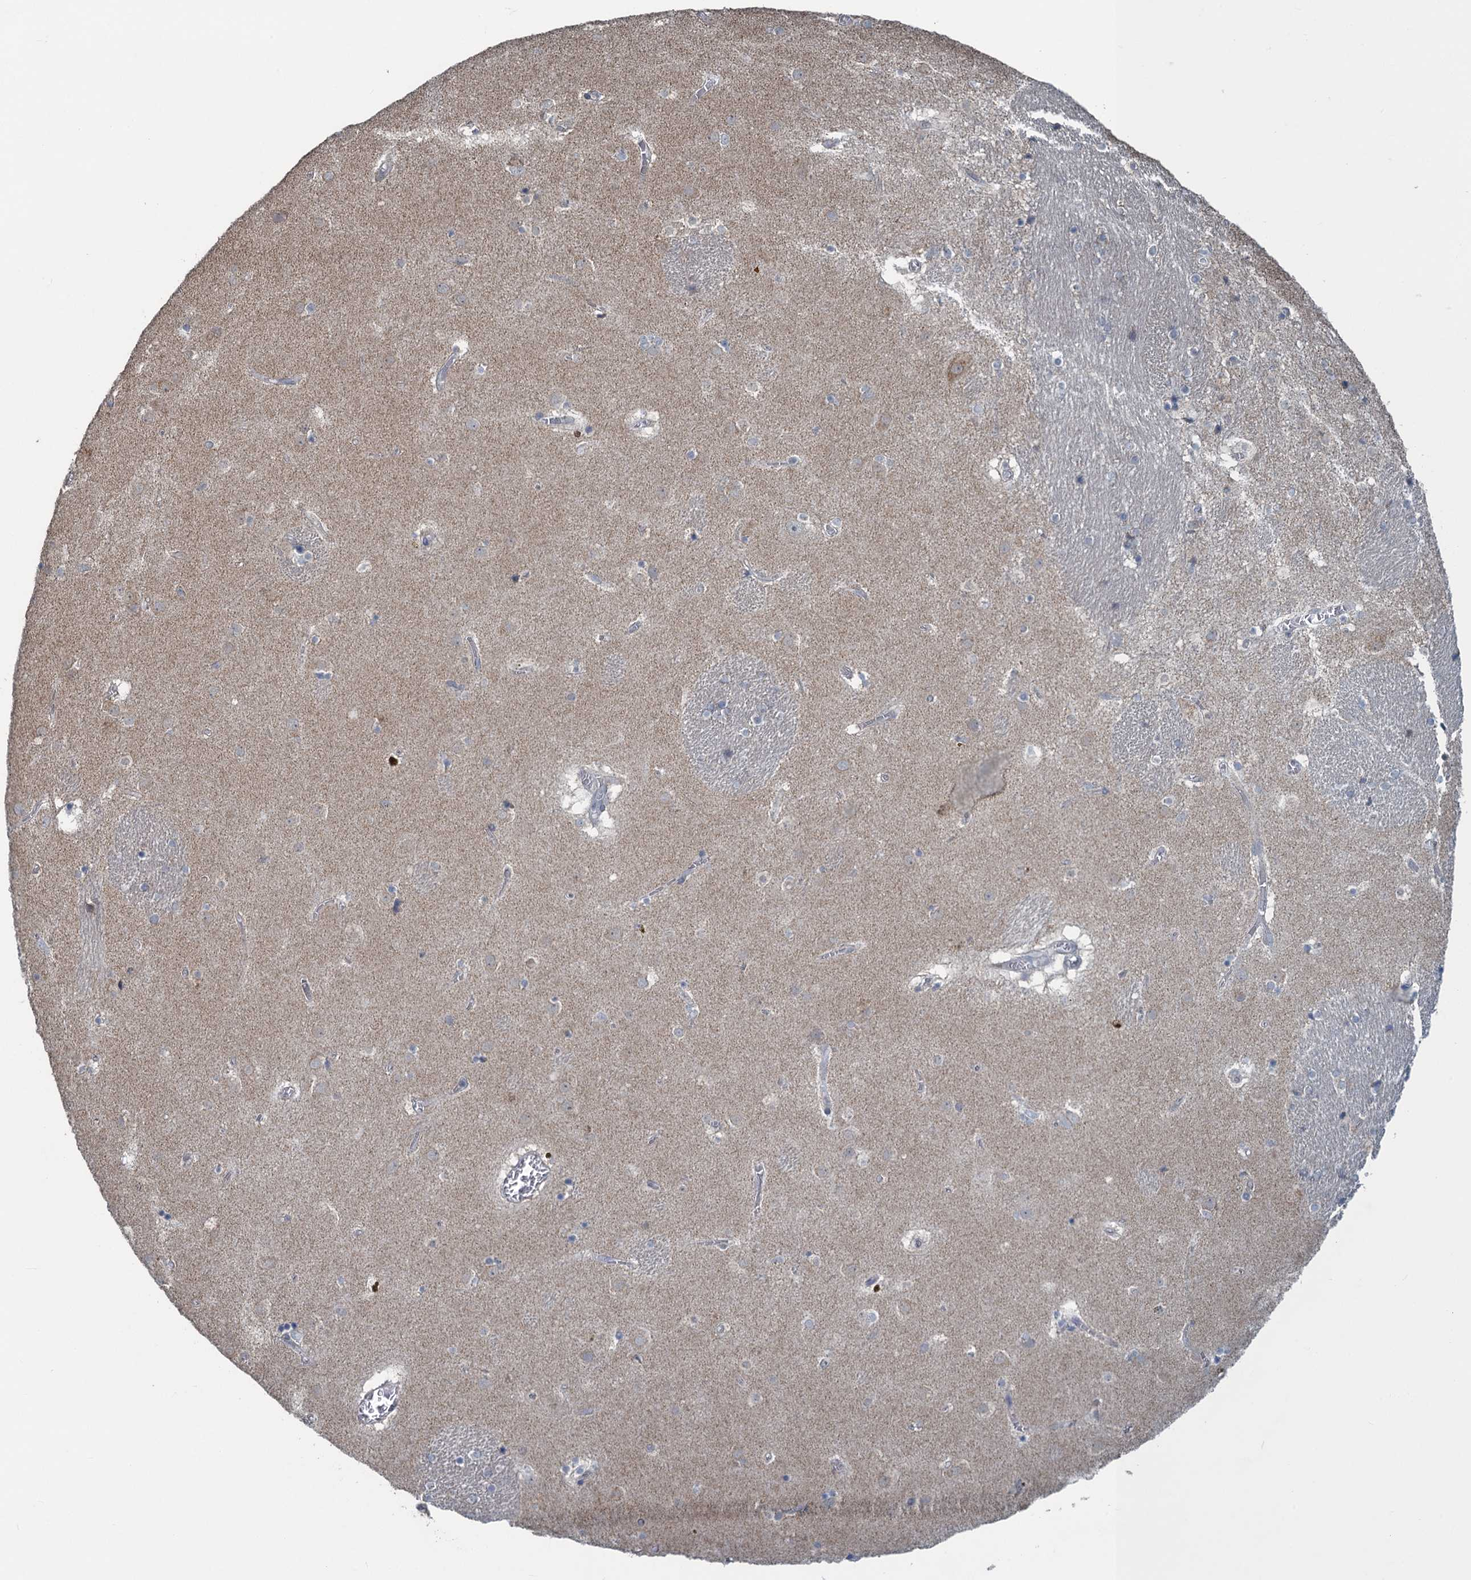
{"staining": {"intensity": "negative", "quantity": "none", "location": "none"}, "tissue": "caudate", "cell_type": "Glial cells", "image_type": "normal", "snomed": [{"axis": "morphology", "description": "Normal tissue, NOS"}, {"axis": "topography", "description": "Lateral ventricle wall"}], "caption": "This is an IHC image of normal caudate. There is no expression in glial cells.", "gene": "TEX35", "patient": {"sex": "male", "age": 70}}